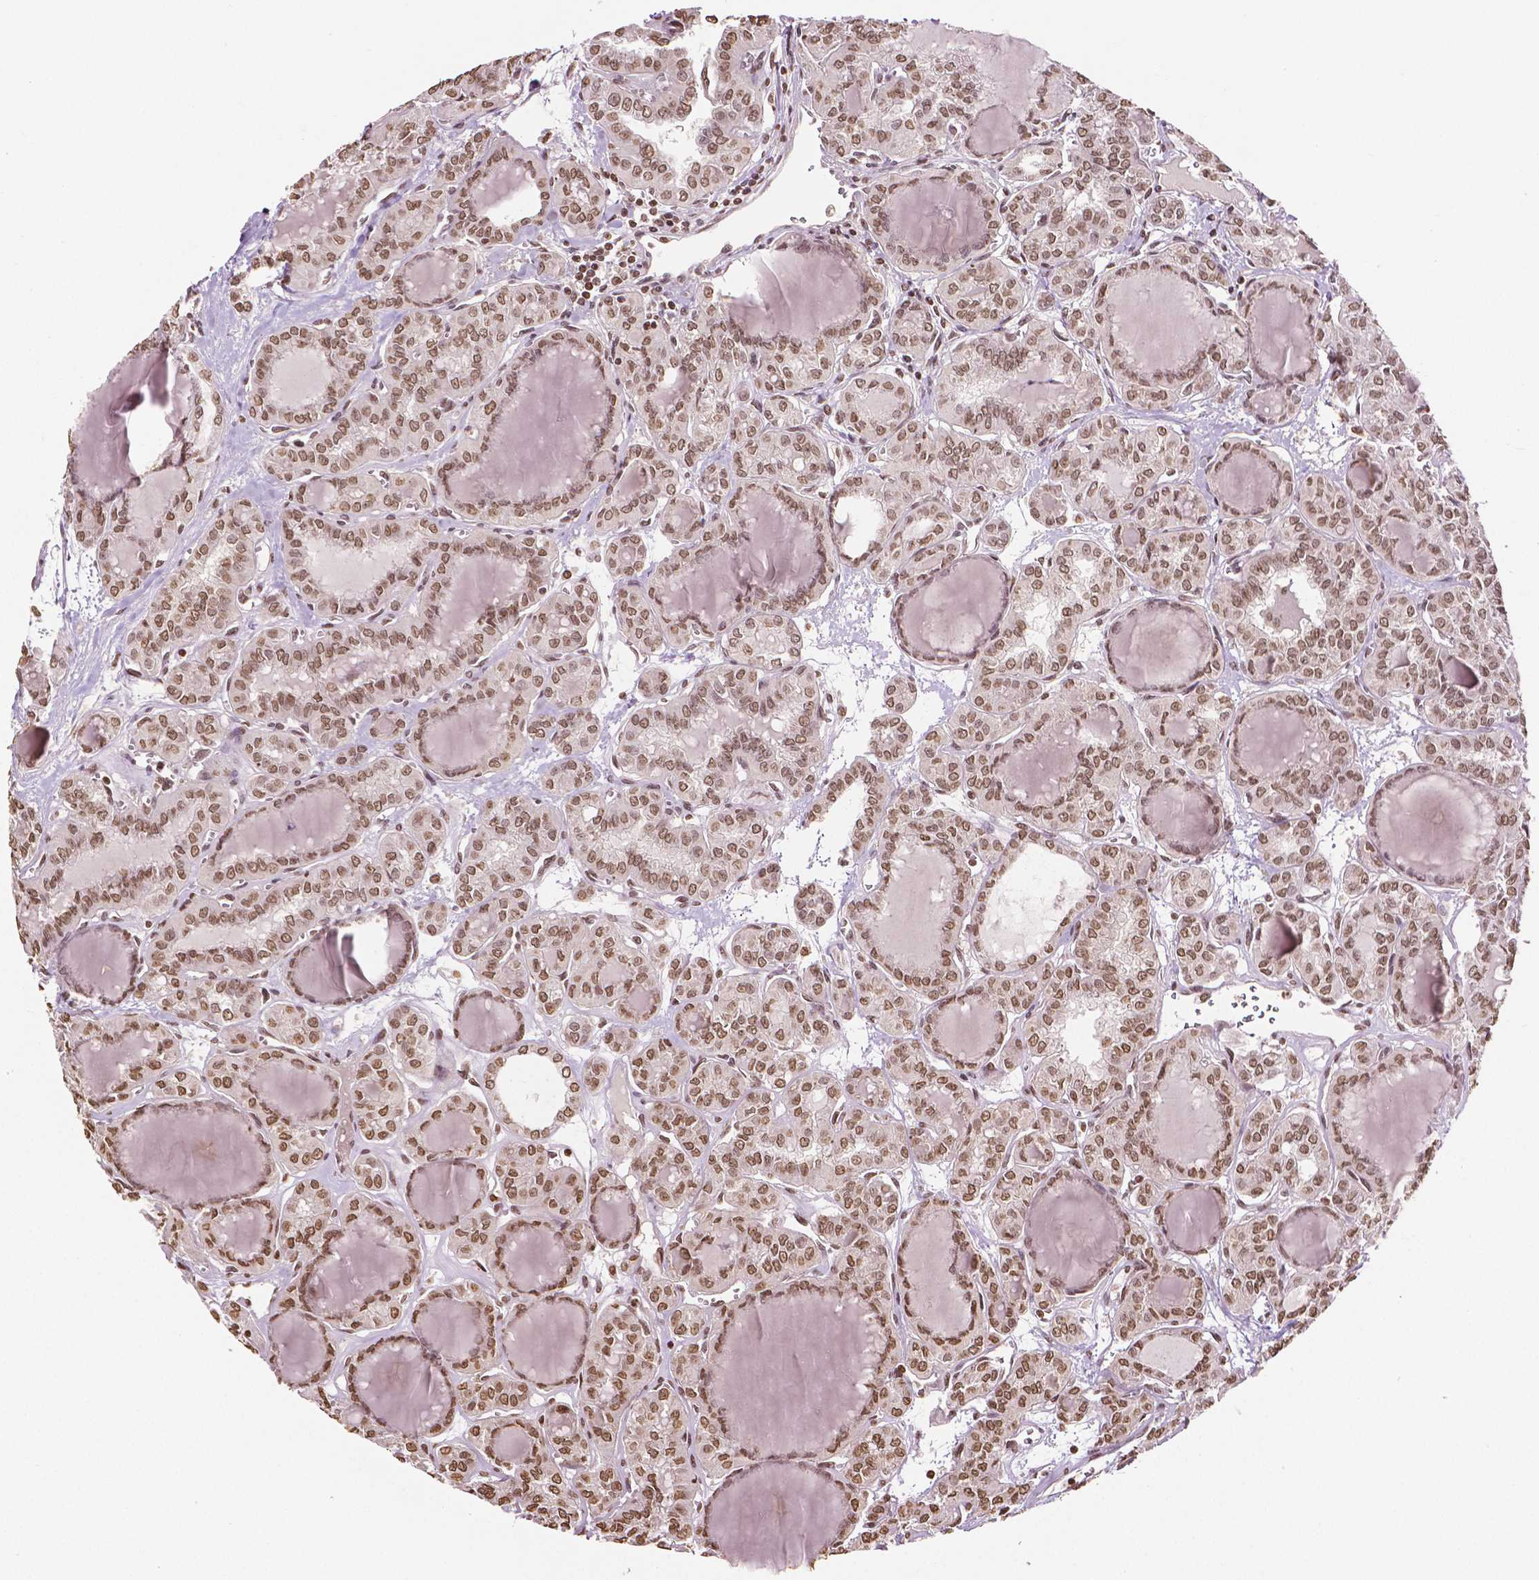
{"staining": {"intensity": "moderate", "quantity": ">75%", "location": "nuclear"}, "tissue": "thyroid cancer", "cell_type": "Tumor cells", "image_type": "cancer", "snomed": [{"axis": "morphology", "description": "Papillary adenocarcinoma, NOS"}, {"axis": "topography", "description": "Thyroid gland"}], "caption": "Tumor cells display moderate nuclear expression in approximately >75% of cells in thyroid cancer.", "gene": "DEK", "patient": {"sex": "female", "age": 41}}